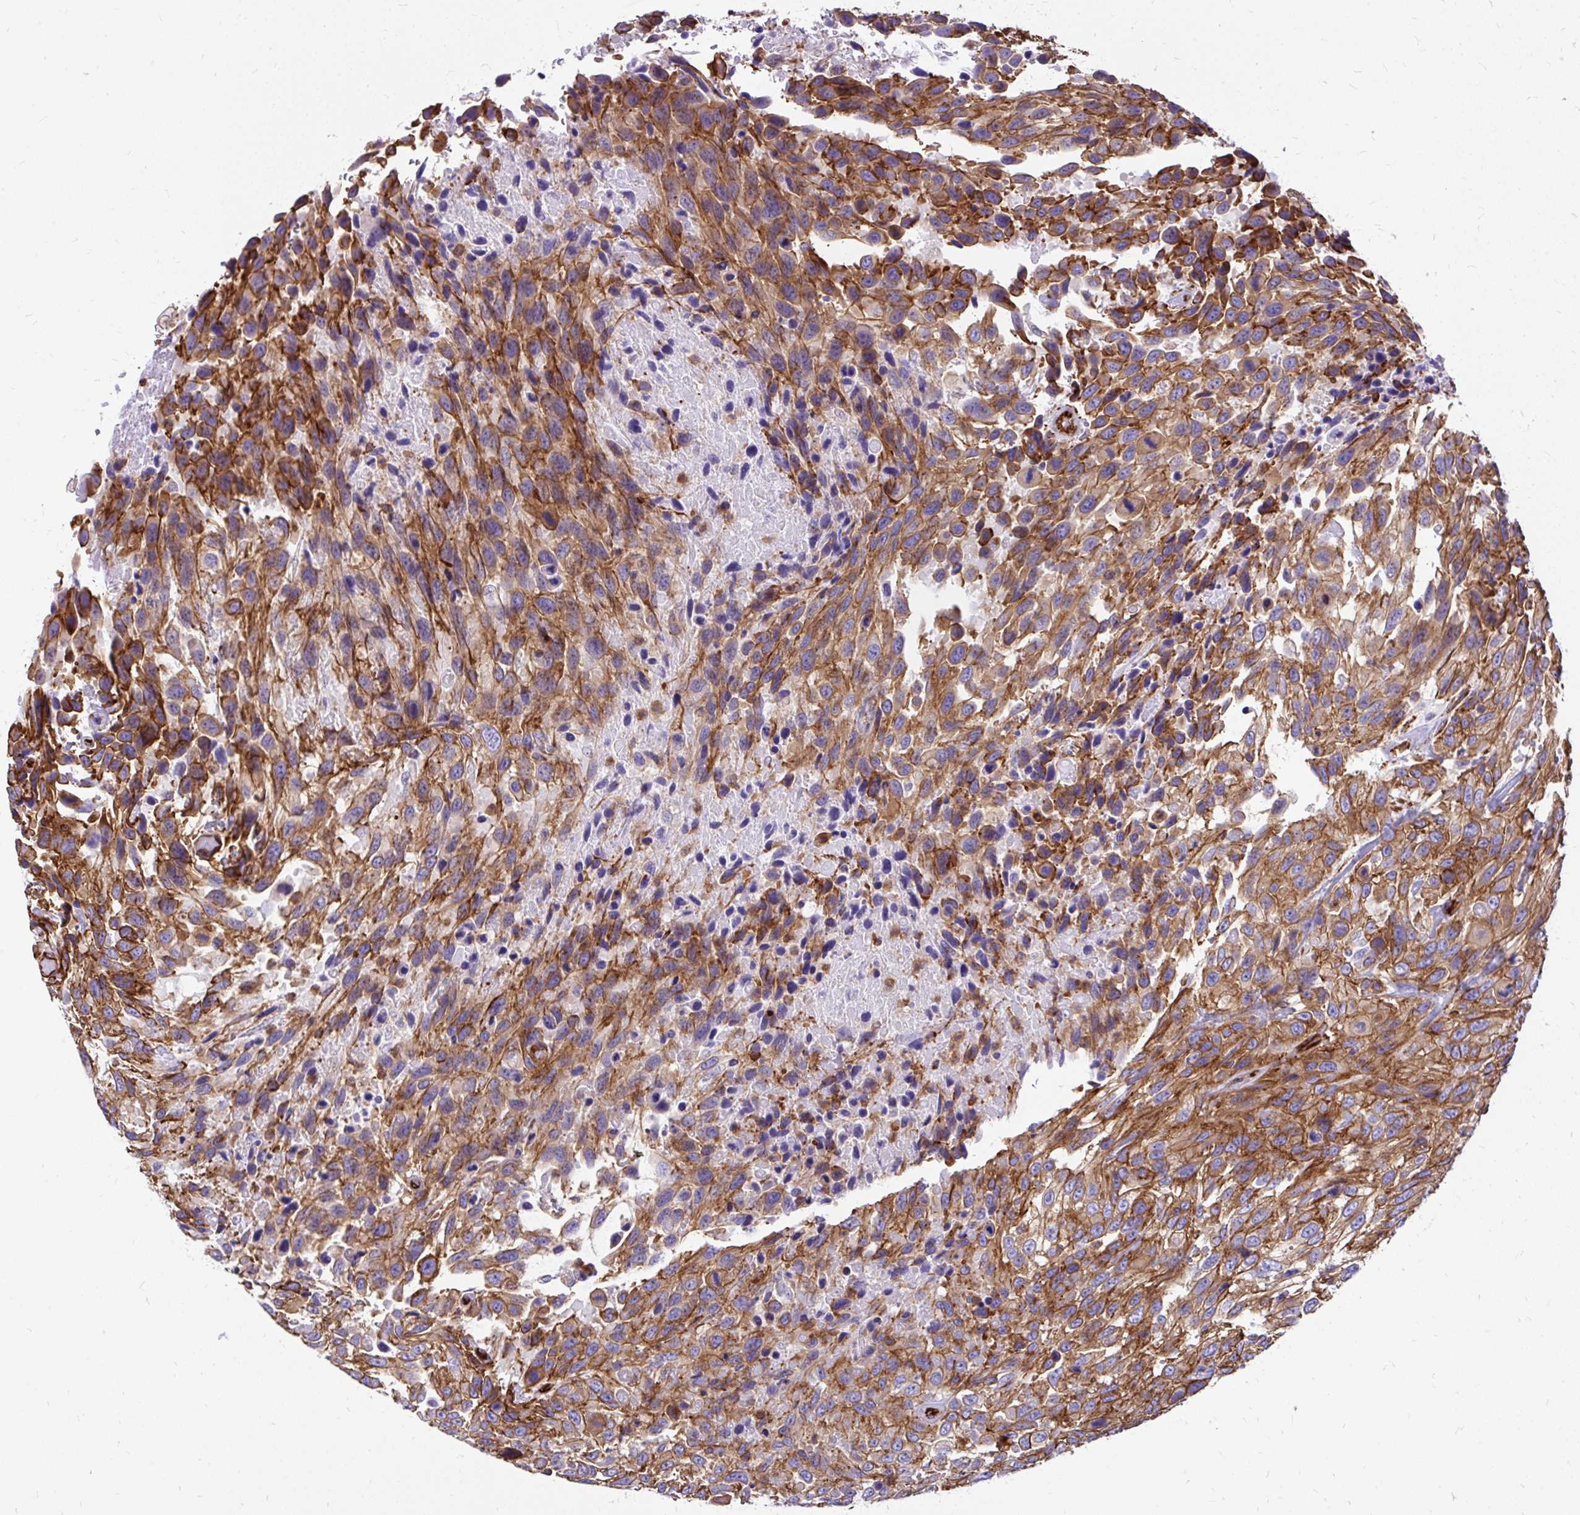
{"staining": {"intensity": "moderate", "quantity": ">75%", "location": "cytoplasmic/membranous"}, "tissue": "urothelial cancer", "cell_type": "Tumor cells", "image_type": "cancer", "snomed": [{"axis": "morphology", "description": "Urothelial carcinoma, High grade"}, {"axis": "topography", "description": "Urinary bladder"}], "caption": "Urothelial cancer tissue shows moderate cytoplasmic/membranous staining in about >75% of tumor cells (DAB IHC, brown staining for protein, blue staining for nuclei).", "gene": "MAP1LC3B", "patient": {"sex": "female", "age": 70}}